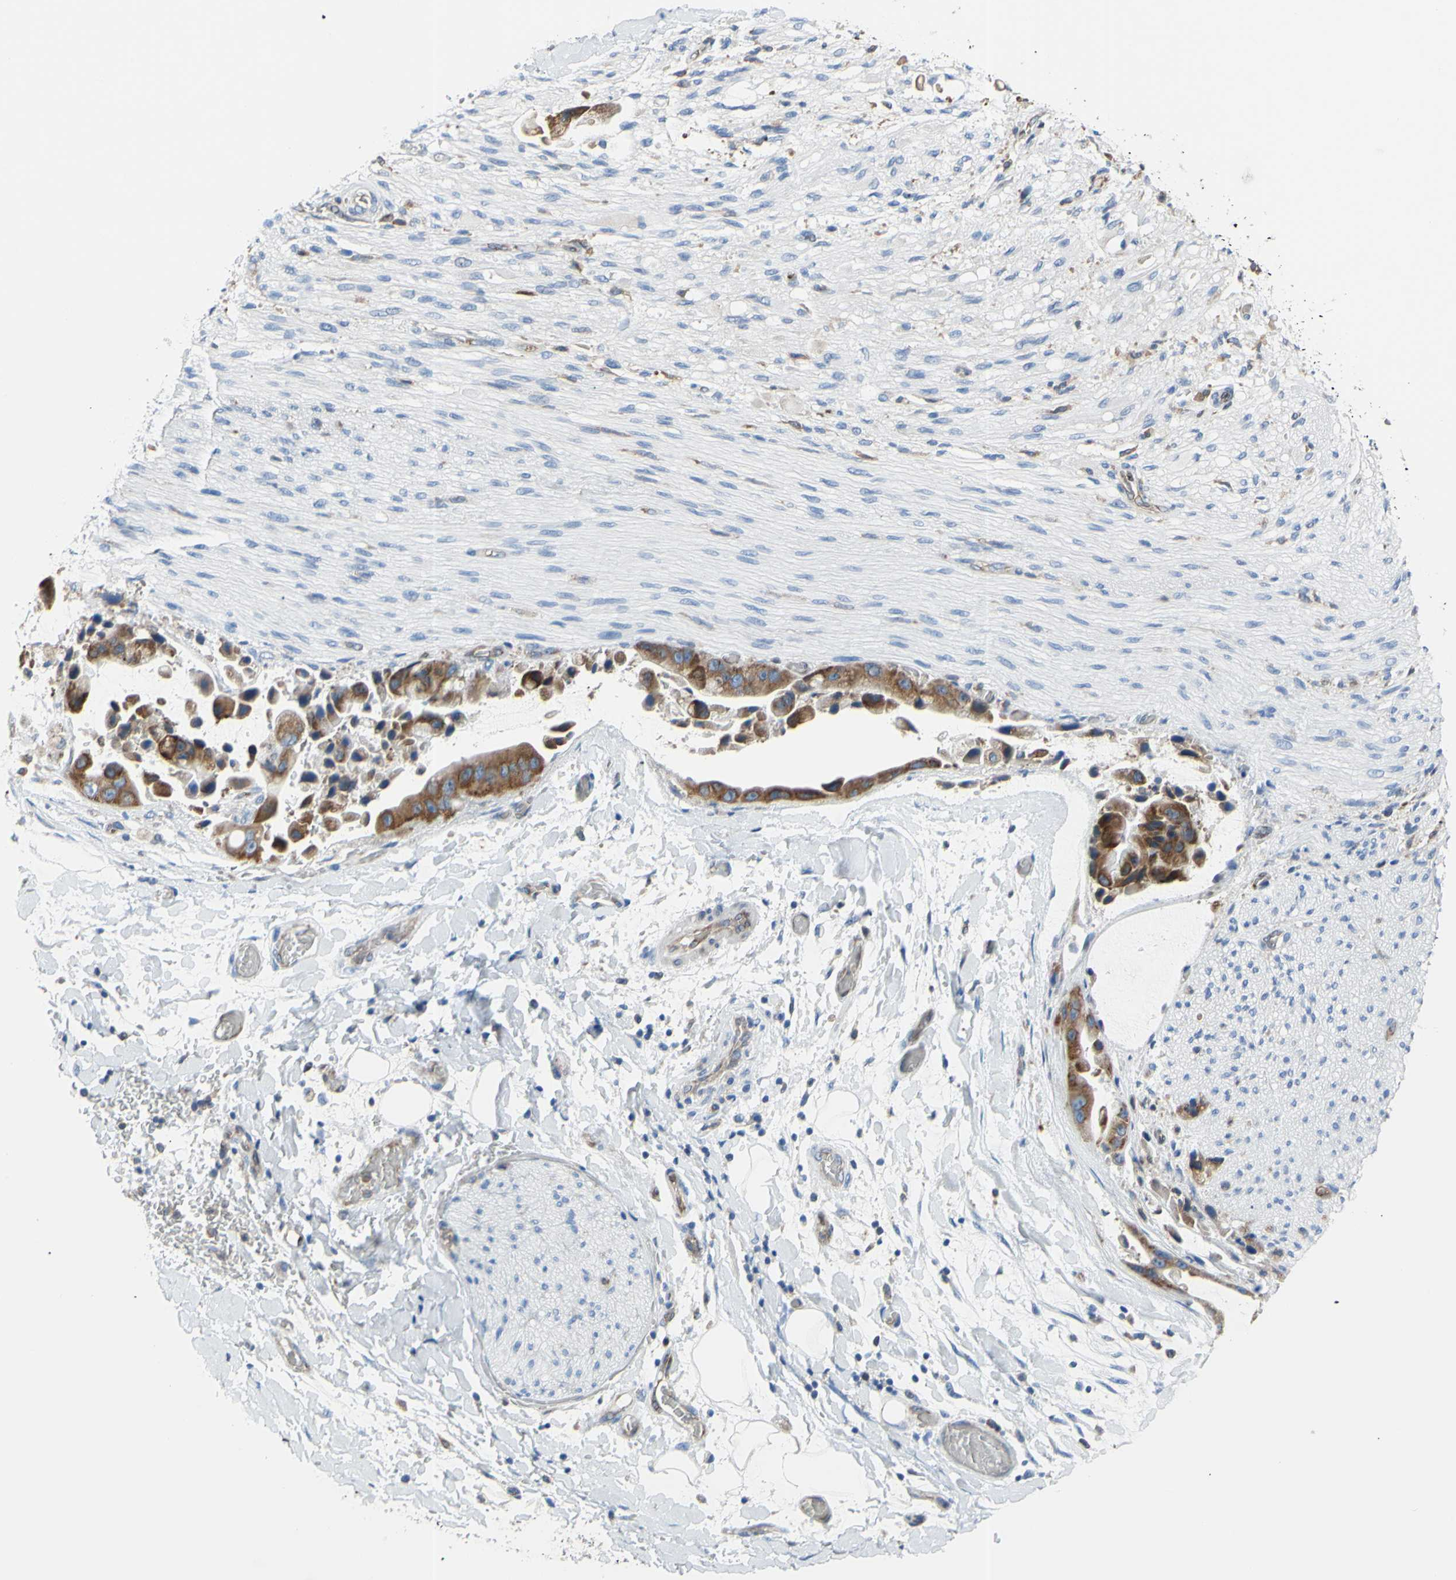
{"staining": {"intensity": "negative", "quantity": "none", "location": "none"}, "tissue": "adipose tissue", "cell_type": "Adipocytes", "image_type": "normal", "snomed": [{"axis": "morphology", "description": "Normal tissue, NOS"}, {"axis": "morphology", "description": "Cholangiocarcinoma"}, {"axis": "topography", "description": "Liver"}, {"axis": "topography", "description": "Peripheral nerve tissue"}], "caption": "Adipose tissue stained for a protein using immunohistochemistry displays no positivity adipocytes.", "gene": "MGST2", "patient": {"sex": "male", "age": 50}}